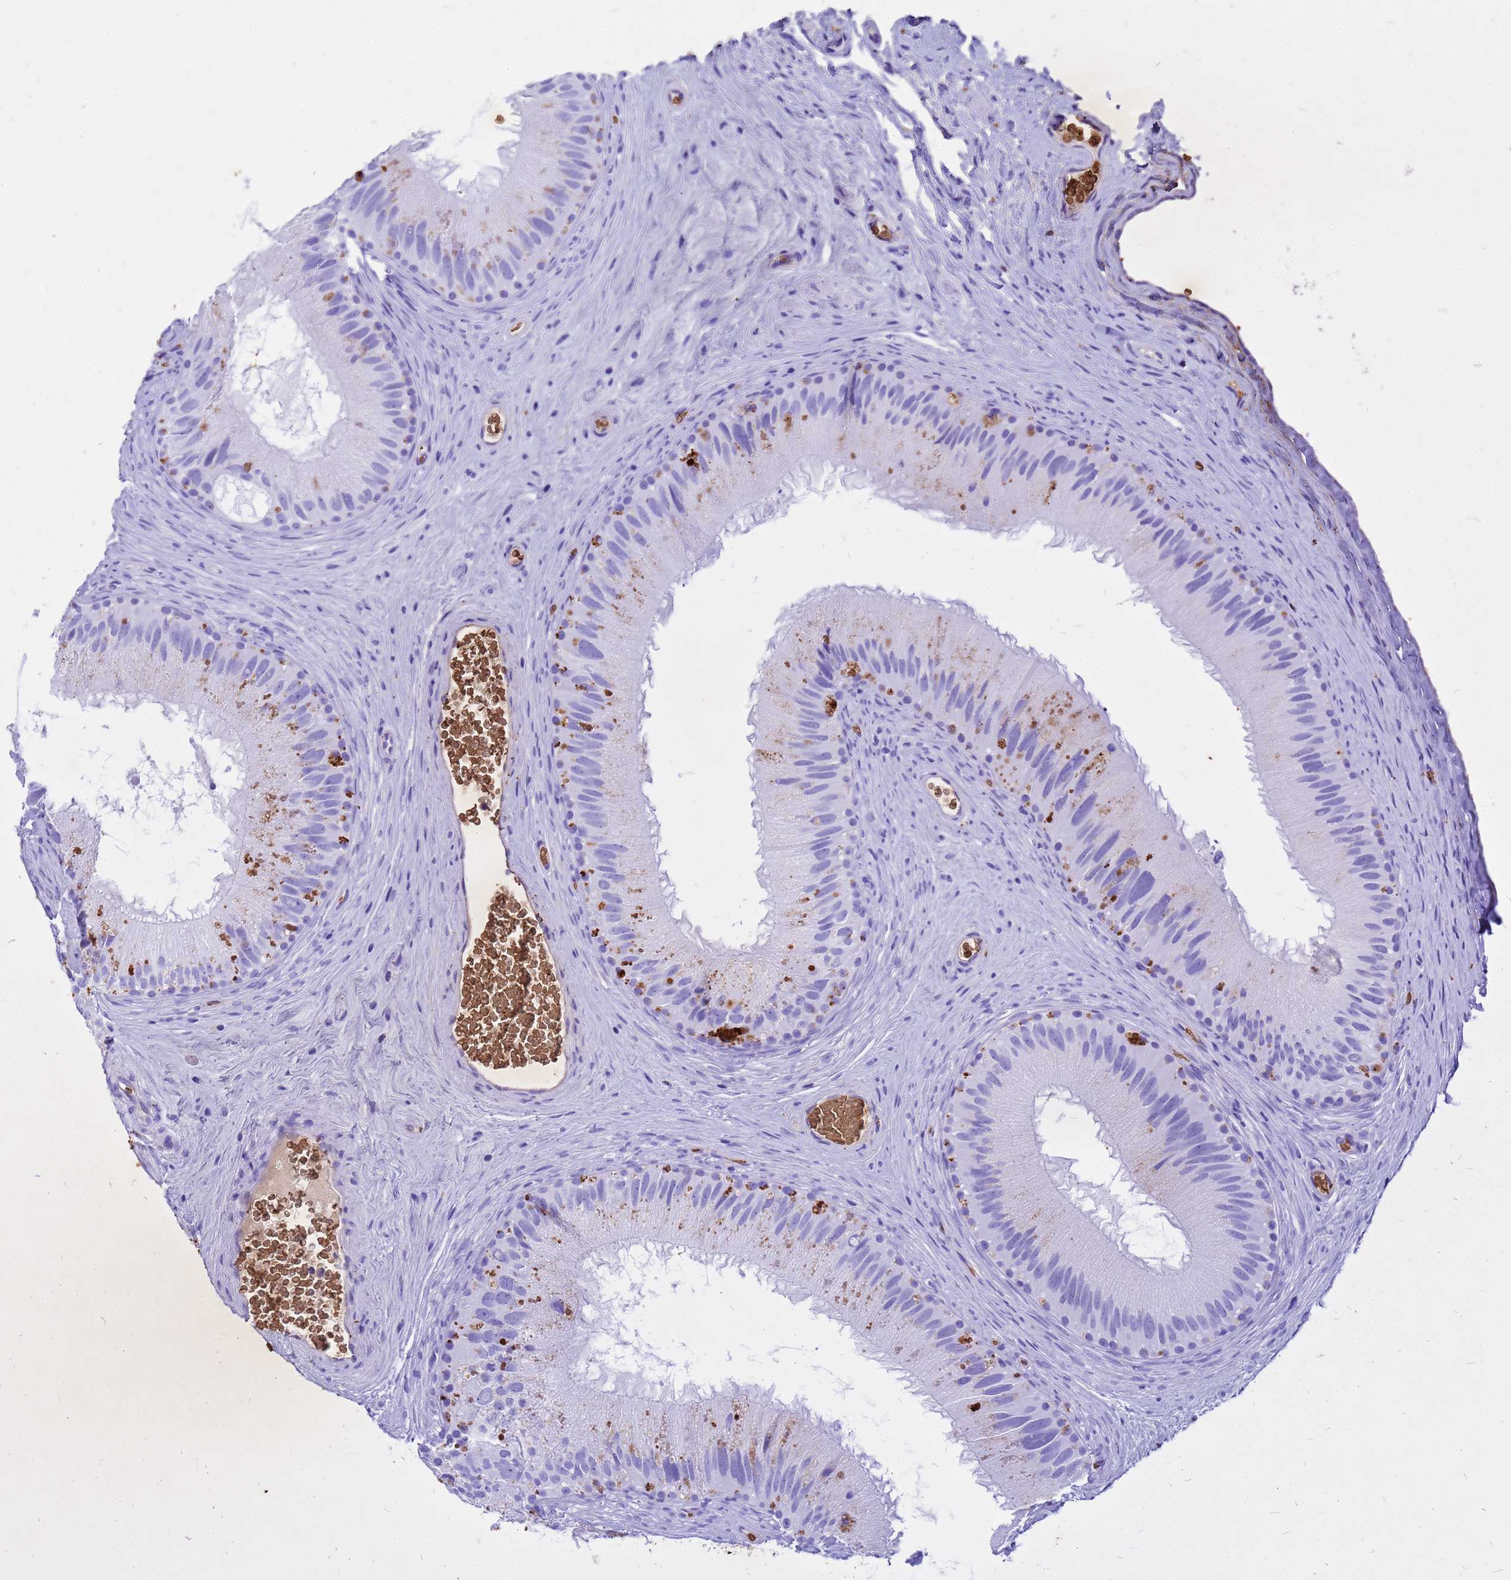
{"staining": {"intensity": "moderate", "quantity": "<25%", "location": "cytoplasmic/membranous"}, "tissue": "epididymis", "cell_type": "Glandular cells", "image_type": "normal", "snomed": [{"axis": "morphology", "description": "Normal tissue, NOS"}, {"axis": "topography", "description": "Epididymis"}], "caption": "Immunohistochemical staining of benign epididymis shows low levels of moderate cytoplasmic/membranous expression in approximately <25% of glandular cells.", "gene": "HBA1", "patient": {"sex": "male", "age": 50}}